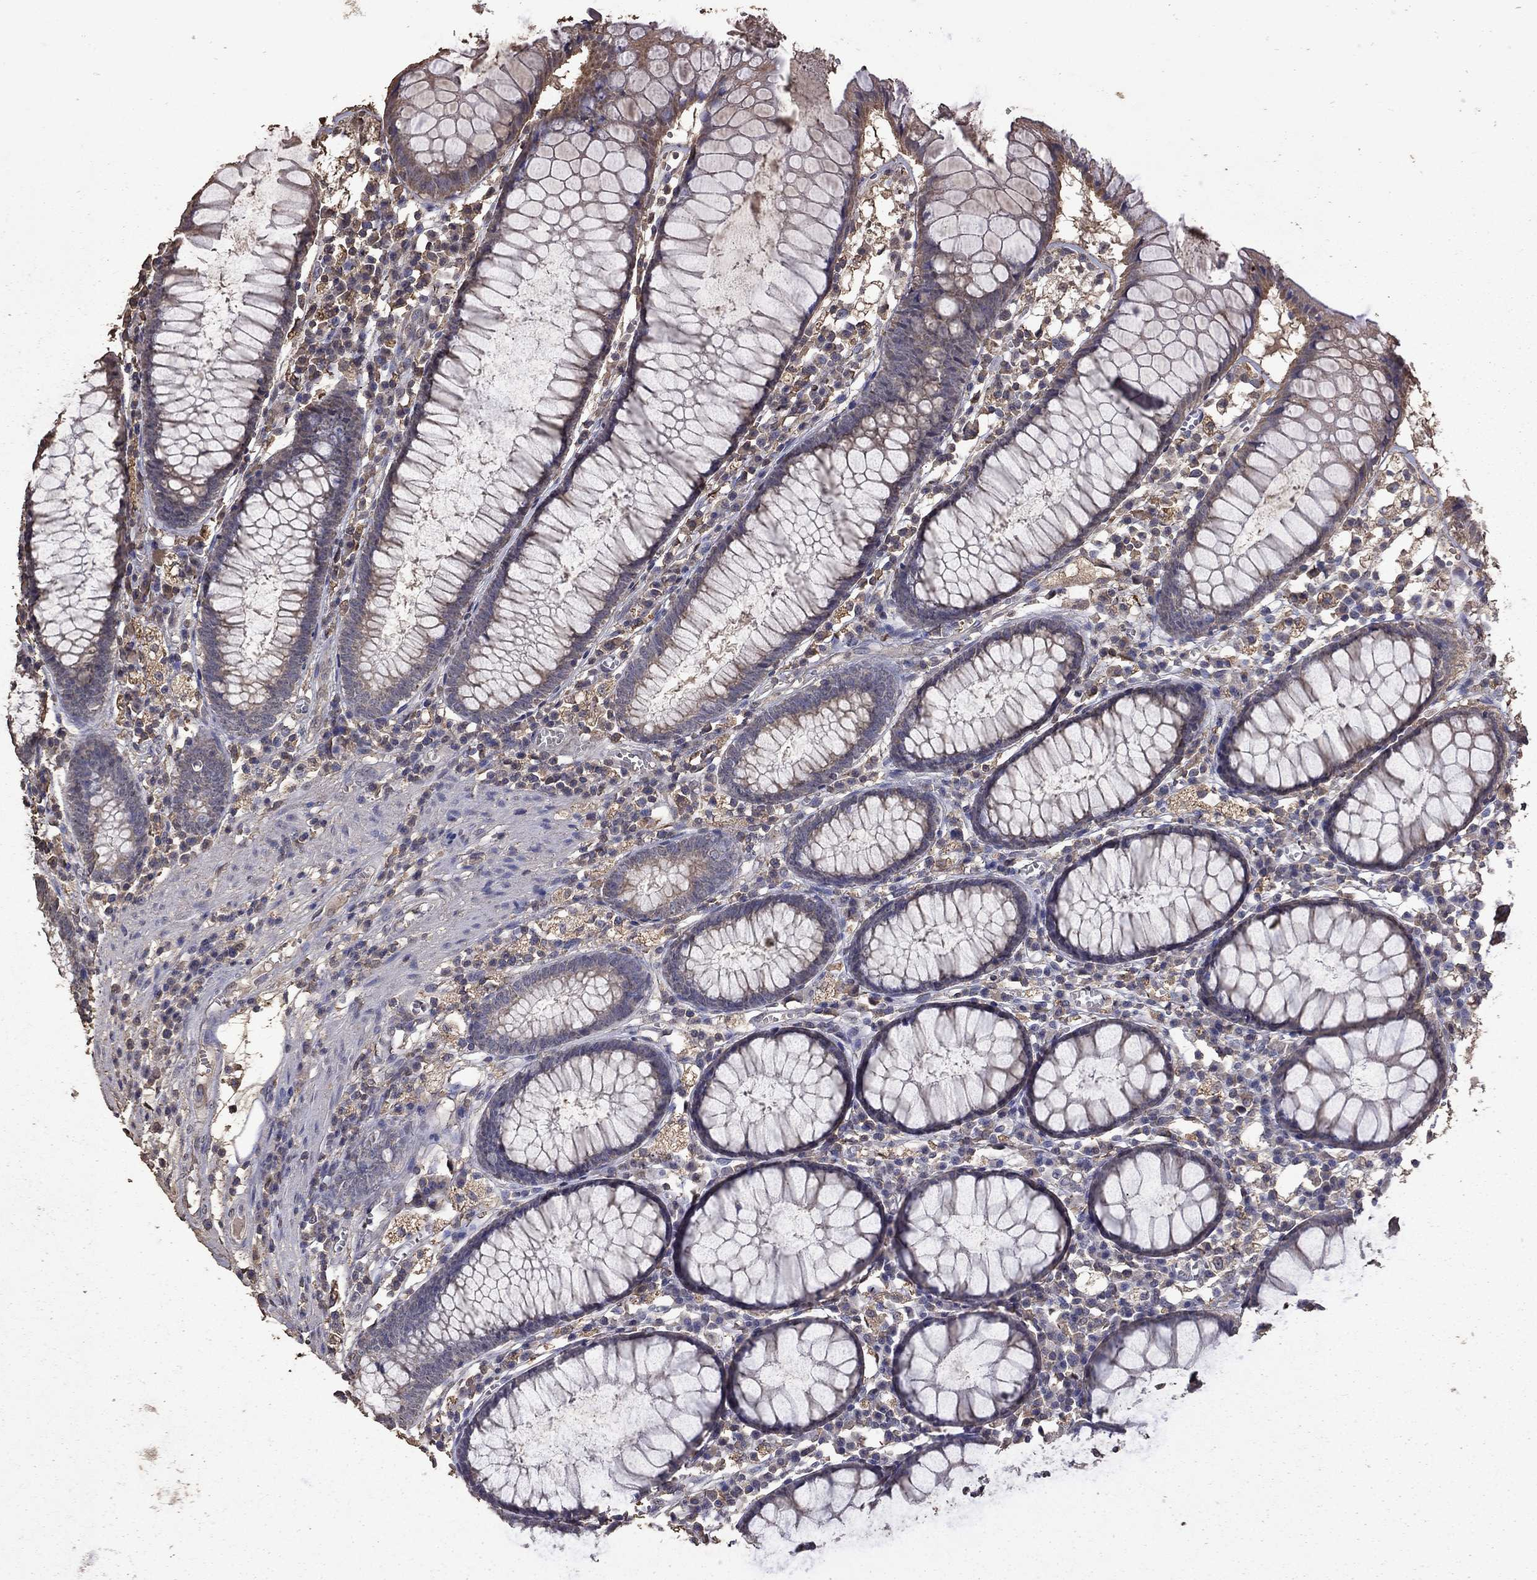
{"staining": {"intensity": "negative", "quantity": "none", "location": "none"}, "tissue": "colon", "cell_type": "Endothelial cells", "image_type": "normal", "snomed": [{"axis": "morphology", "description": "Normal tissue, NOS"}, {"axis": "topography", "description": "Colon"}], "caption": "An image of human colon is negative for staining in endothelial cells. (Immunohistochemistry (ihc), brightfield microscopy, high magnification).", "gene": "SERPINA5", "patient": {"sex": "male", "age": 65}}